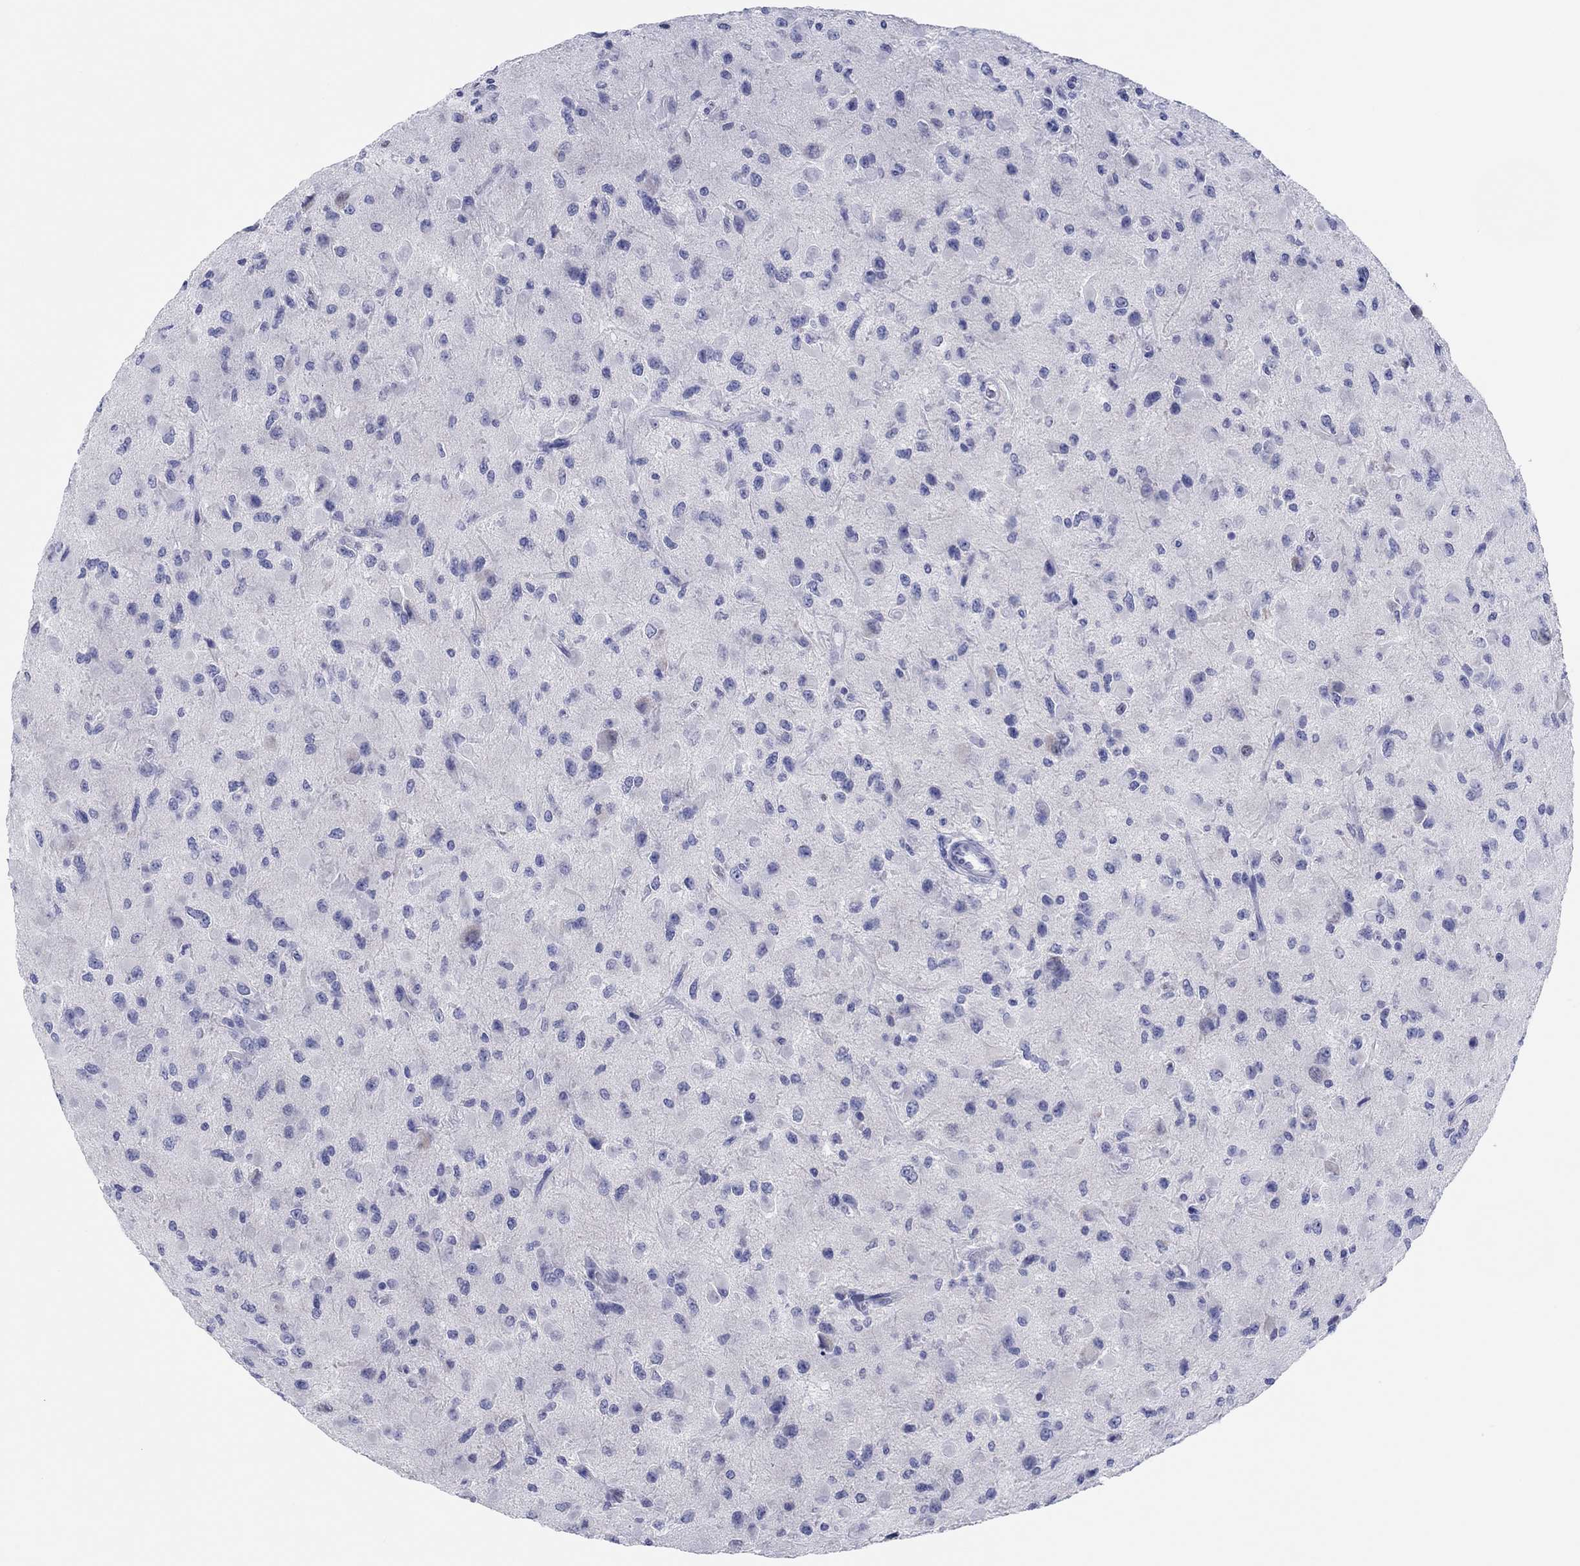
{"staining": {"intensity": "negative", "quantity": "none", "location": "none"}, "tissue": "glioma", "cell_type": "Tumor cells", "image_type": "cancer", "snomed": [{"axis": "morphology", "description": "Glioma, malignant, High grade"}, {"axis": "topography", "description": "Cerebral cortex"}], "caption": "Immunohistochemical staining of glioma displays no significant expression in tumor cells.", "gene": "ERICH3", "patient": {"sex": "male", "age": 35}}